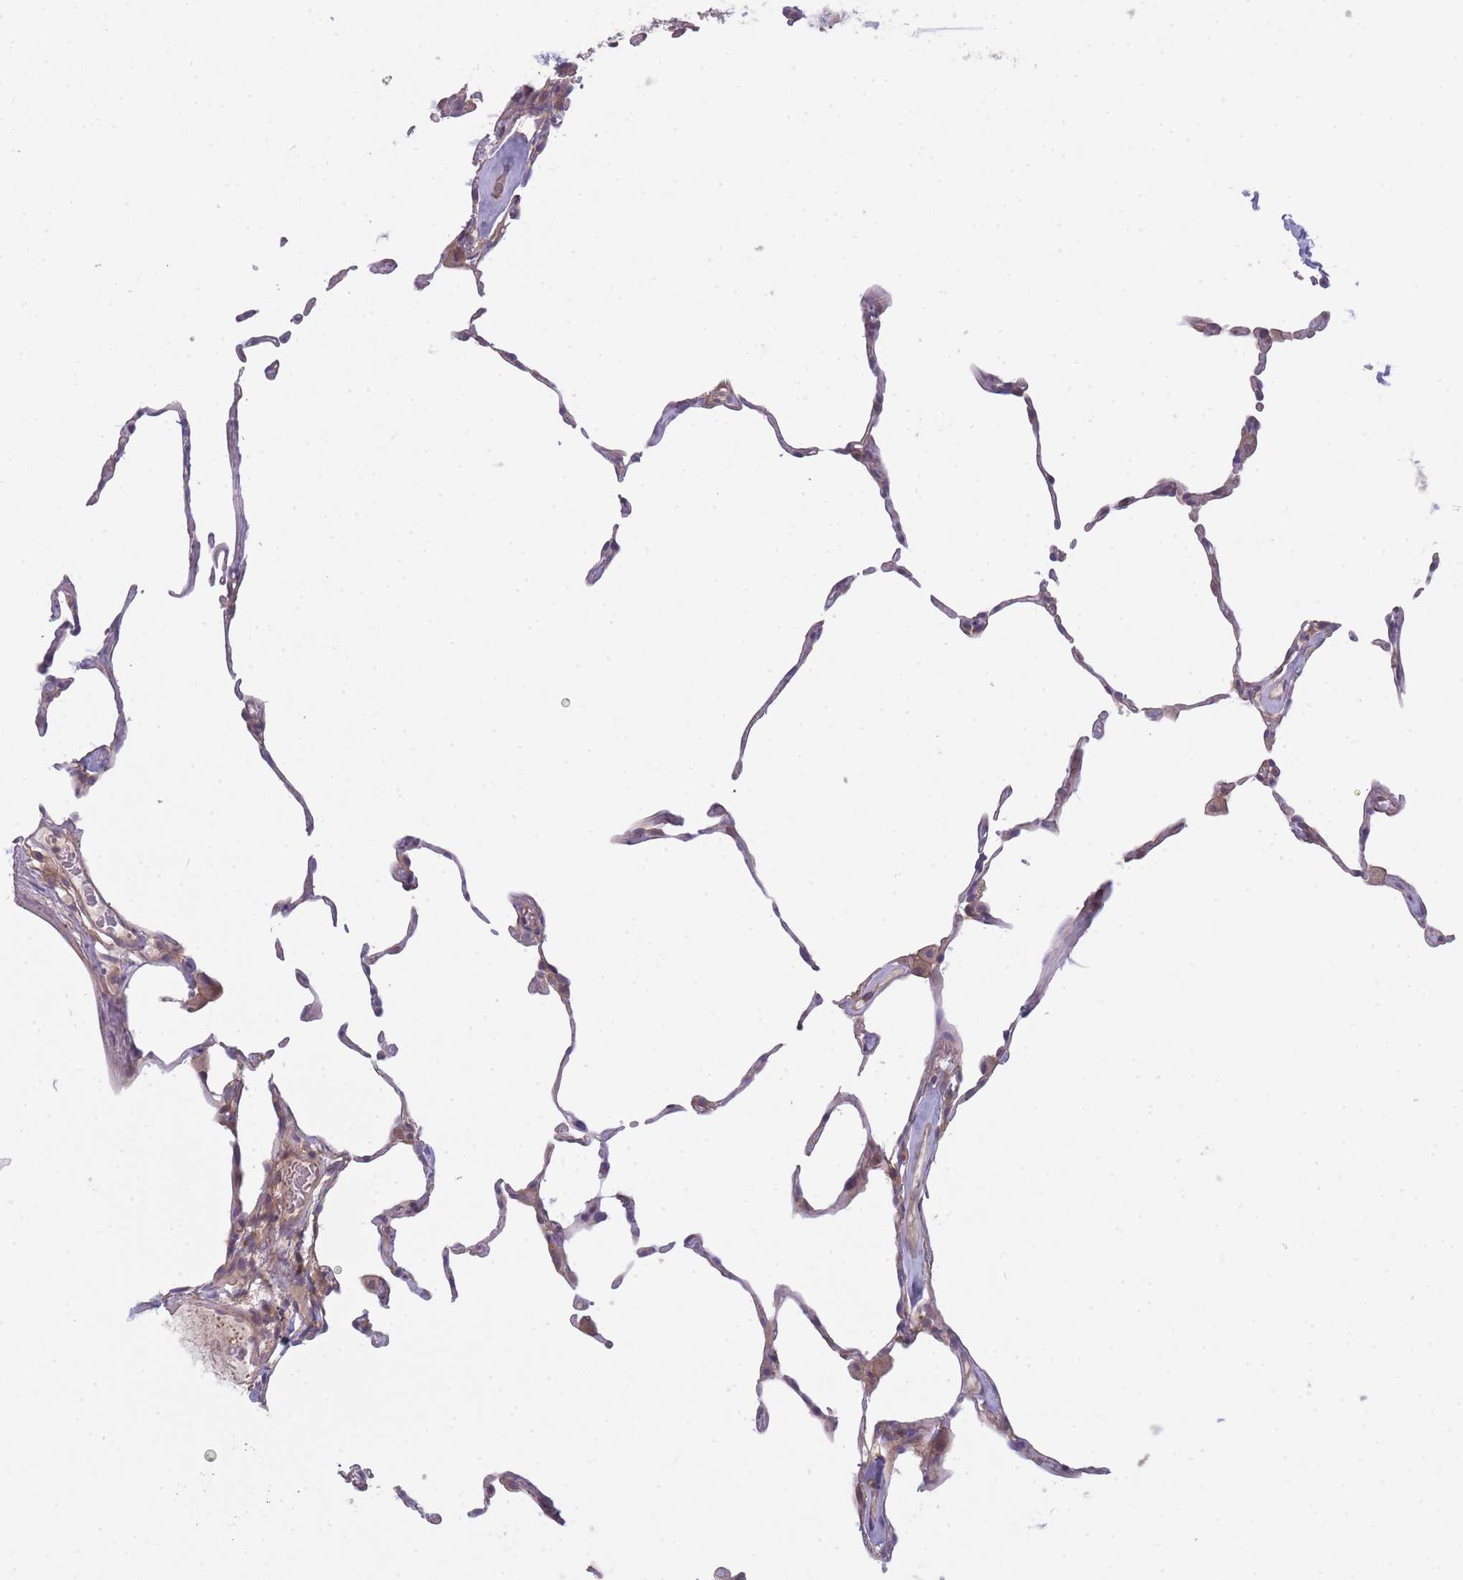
{"staining": {"intensity": "negative", "quantity": "none", "location": "none"}, "tissue": "lung", "cell_type": "Alveolar cells", "image_type": "normal", "snomed": [{"axis": "morphology", "description": "Normal tissue, NOS"}, {"axis": "topography", "description": "Lung"}], "caption": "The immunohistochemistry image has no significant expression in alveolar cells of lung.", "gene": "PFDN6", "patient": {"sex": "female", "age": 57}}